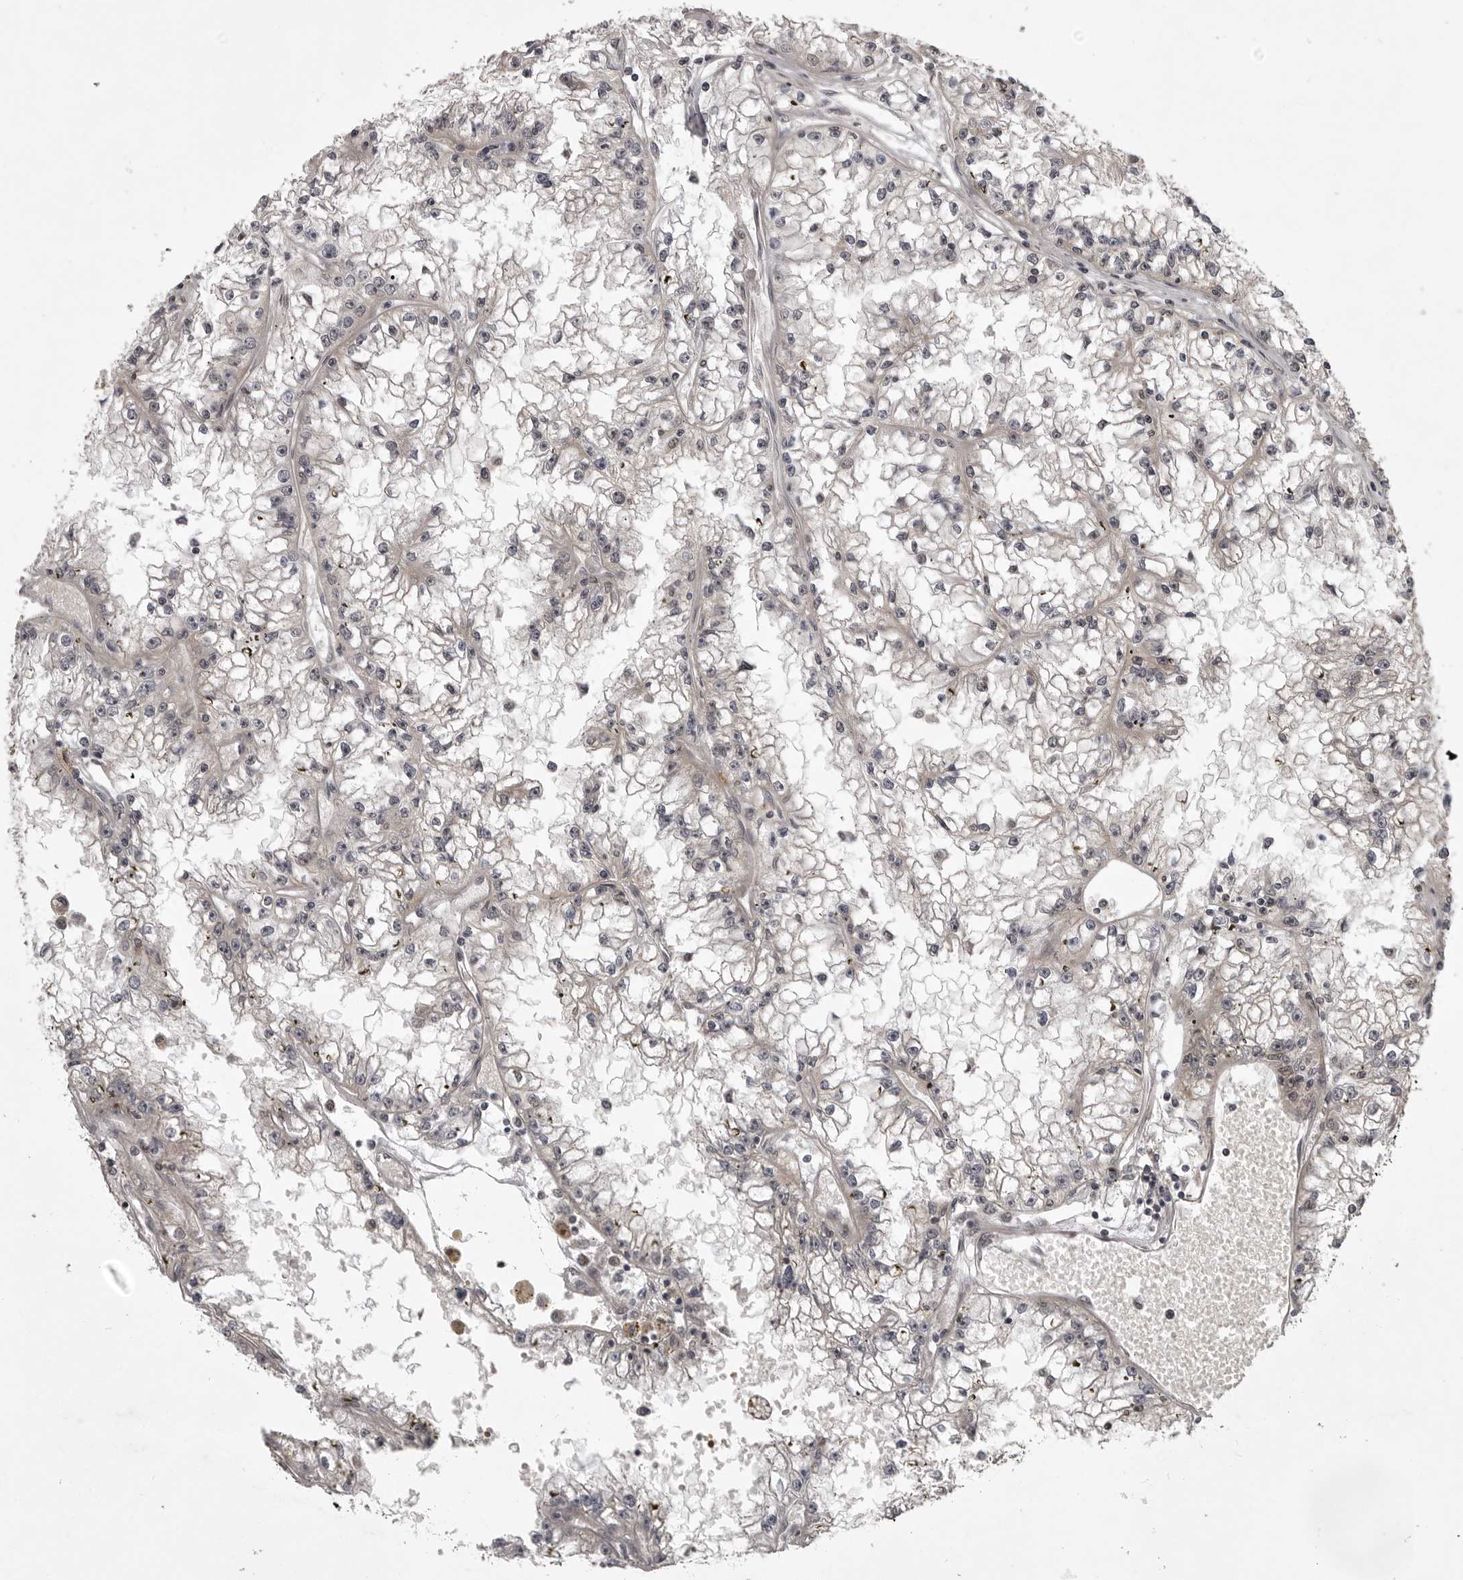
{"staining": {"intensity": "negative", "quantity": "none", "location": "none"}, "tissue": "renal cancer", "cell_type": "Tumor cells", "image_type": "cancer", "snomed": [{"axis": "morphology", "description": "Adenocarcinoma, NOS"}, {"axis": "topography", "description": "Kidney"}], "caption": "This micrograph is of renal cancer (adenocarcinoma) stained with immunohistochemistry (IHC) to label a protein in brown with the nuclei are counter-stained blue. There is no positivity in tumor cells.", "gene": "SNX16", "patient": {"sex": "male", "age": 56}}